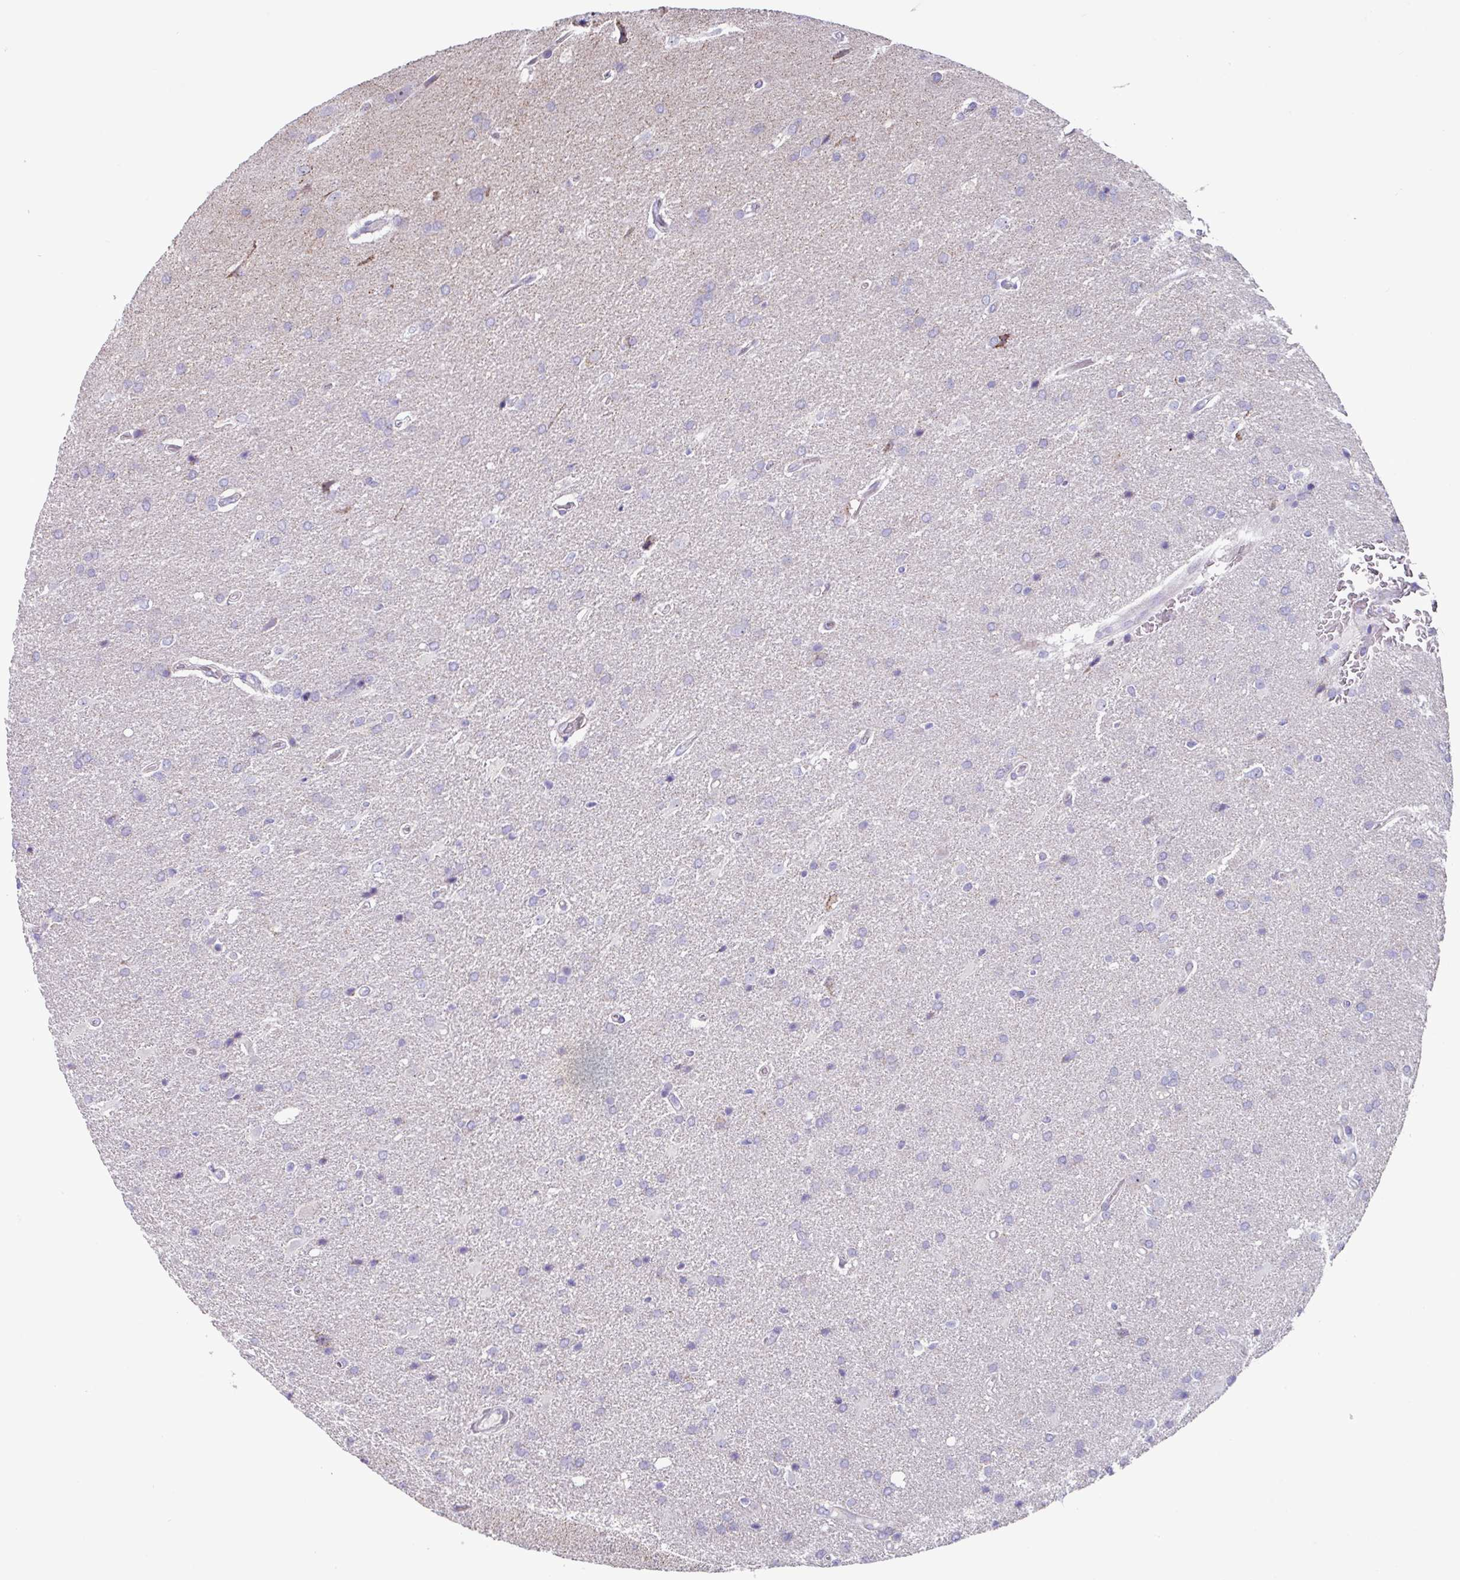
{"staining": {"intensity": "negative", "quantity": "none", "location": "none"}, "tissue": "glioma", "cell_type": "Tumor cells", "image_type": "cancer", "snomed": [{"axis": "morphology", "description": "Glioma, malignant, High grade"}, {"axis": "topography", "description": "Brain"}], "caption": "Tumor cells are negative for protein expression in human glioma.", "gene": "MT-ND4", "patient": {"sex": "male", "age": 56}}